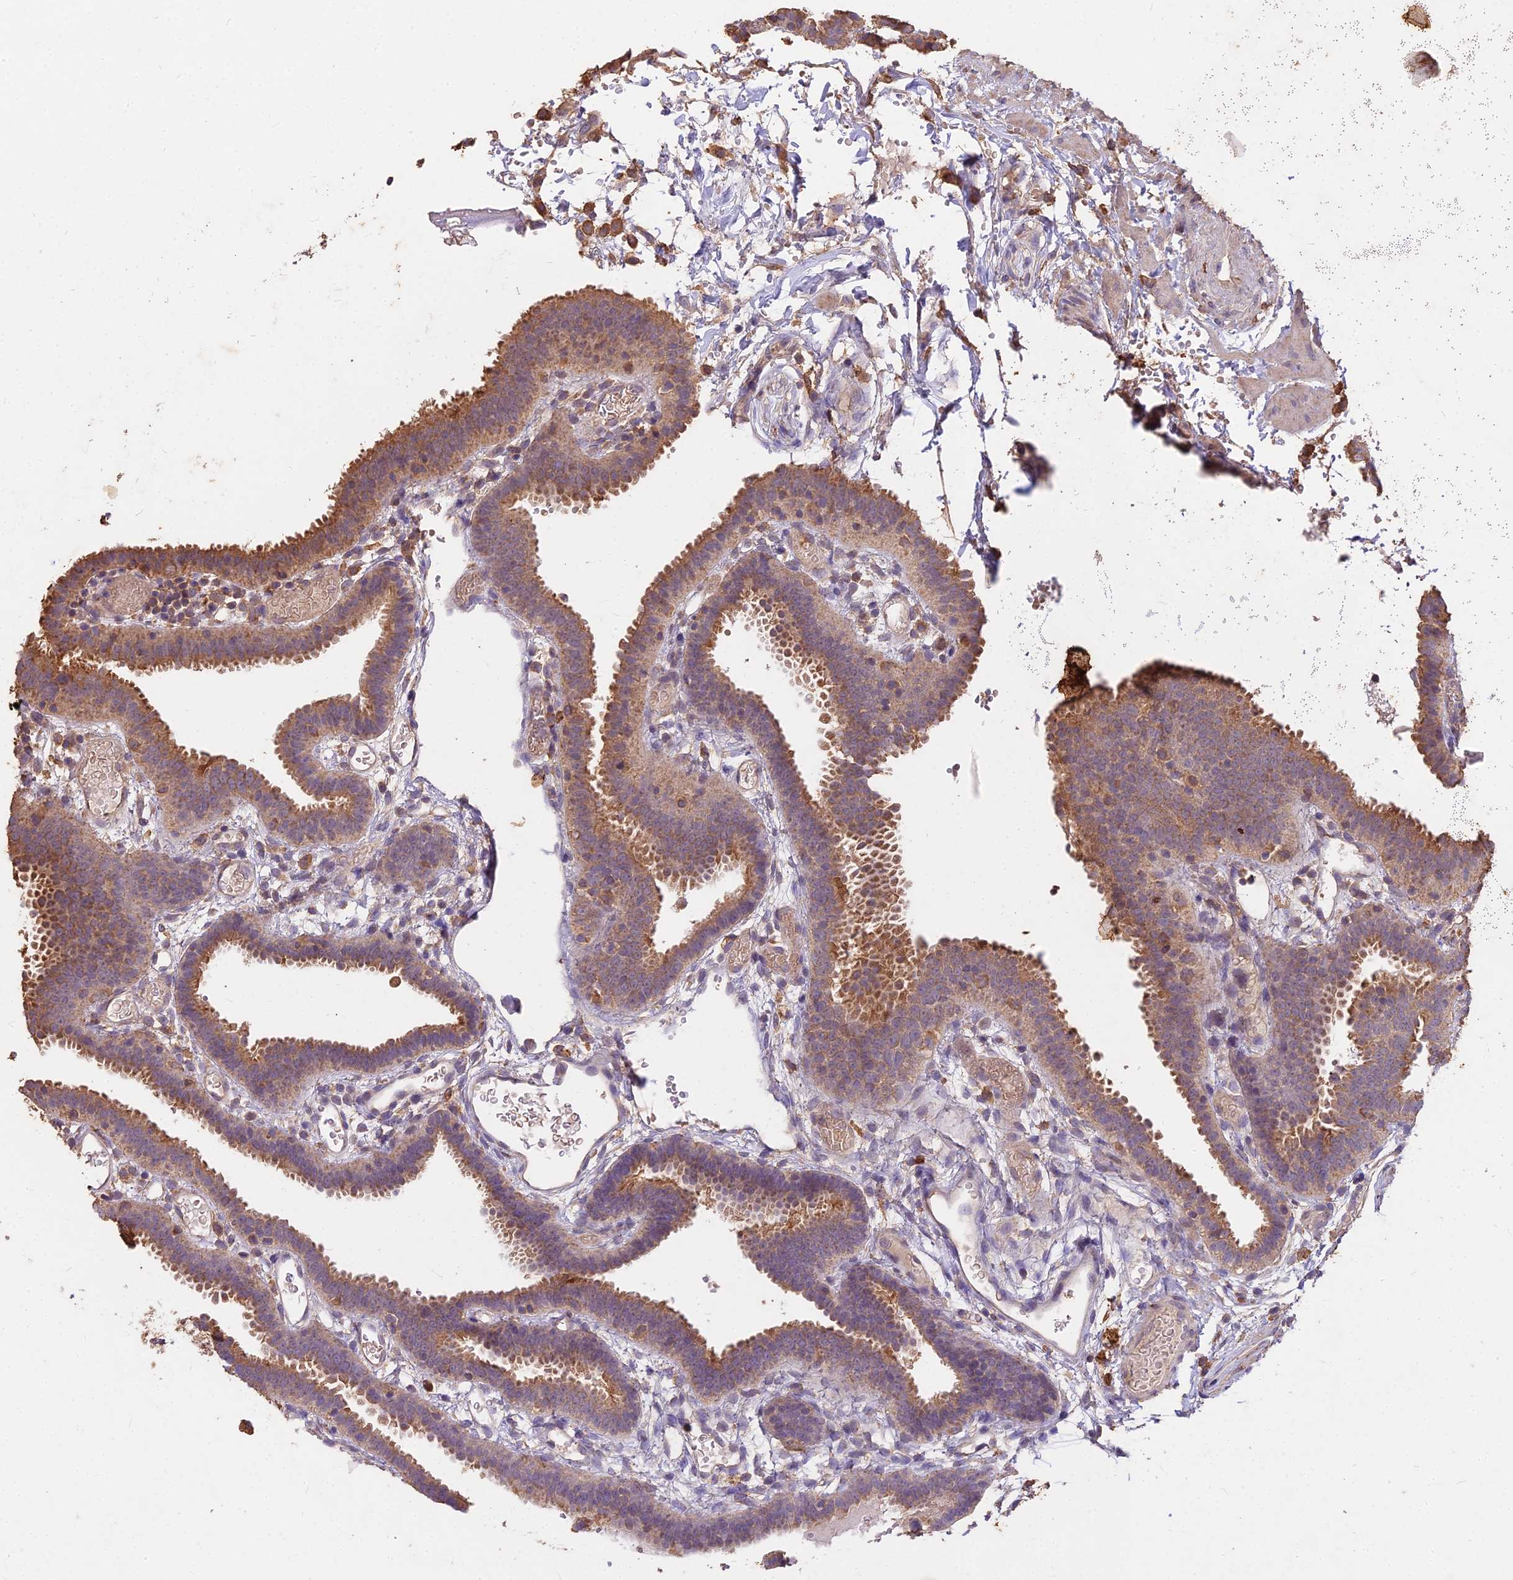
{"staining": {"intensity": "moderate", "quantity": ">75%", "location": "cytoplasmic/membranous"}, "tissue": "fallopian tube", "cell_type": "Glandular cells", "image_type": "normal", "snomed": [{"axis": "morphology", "description": "Normal tissue, NOS"}, {"axis": "topography", "description": "Fallopian tube"}], "caption": "Glandular cells reveal medium levels of moderate cytoplasmic/membranous expression in about >75% of cells in benign human fallopian tube. (DAB = brown stain, brightfield microscopy at high magnification).", "gene": "CEMIP2", "patient": {"sex": "female", "age": 37}}